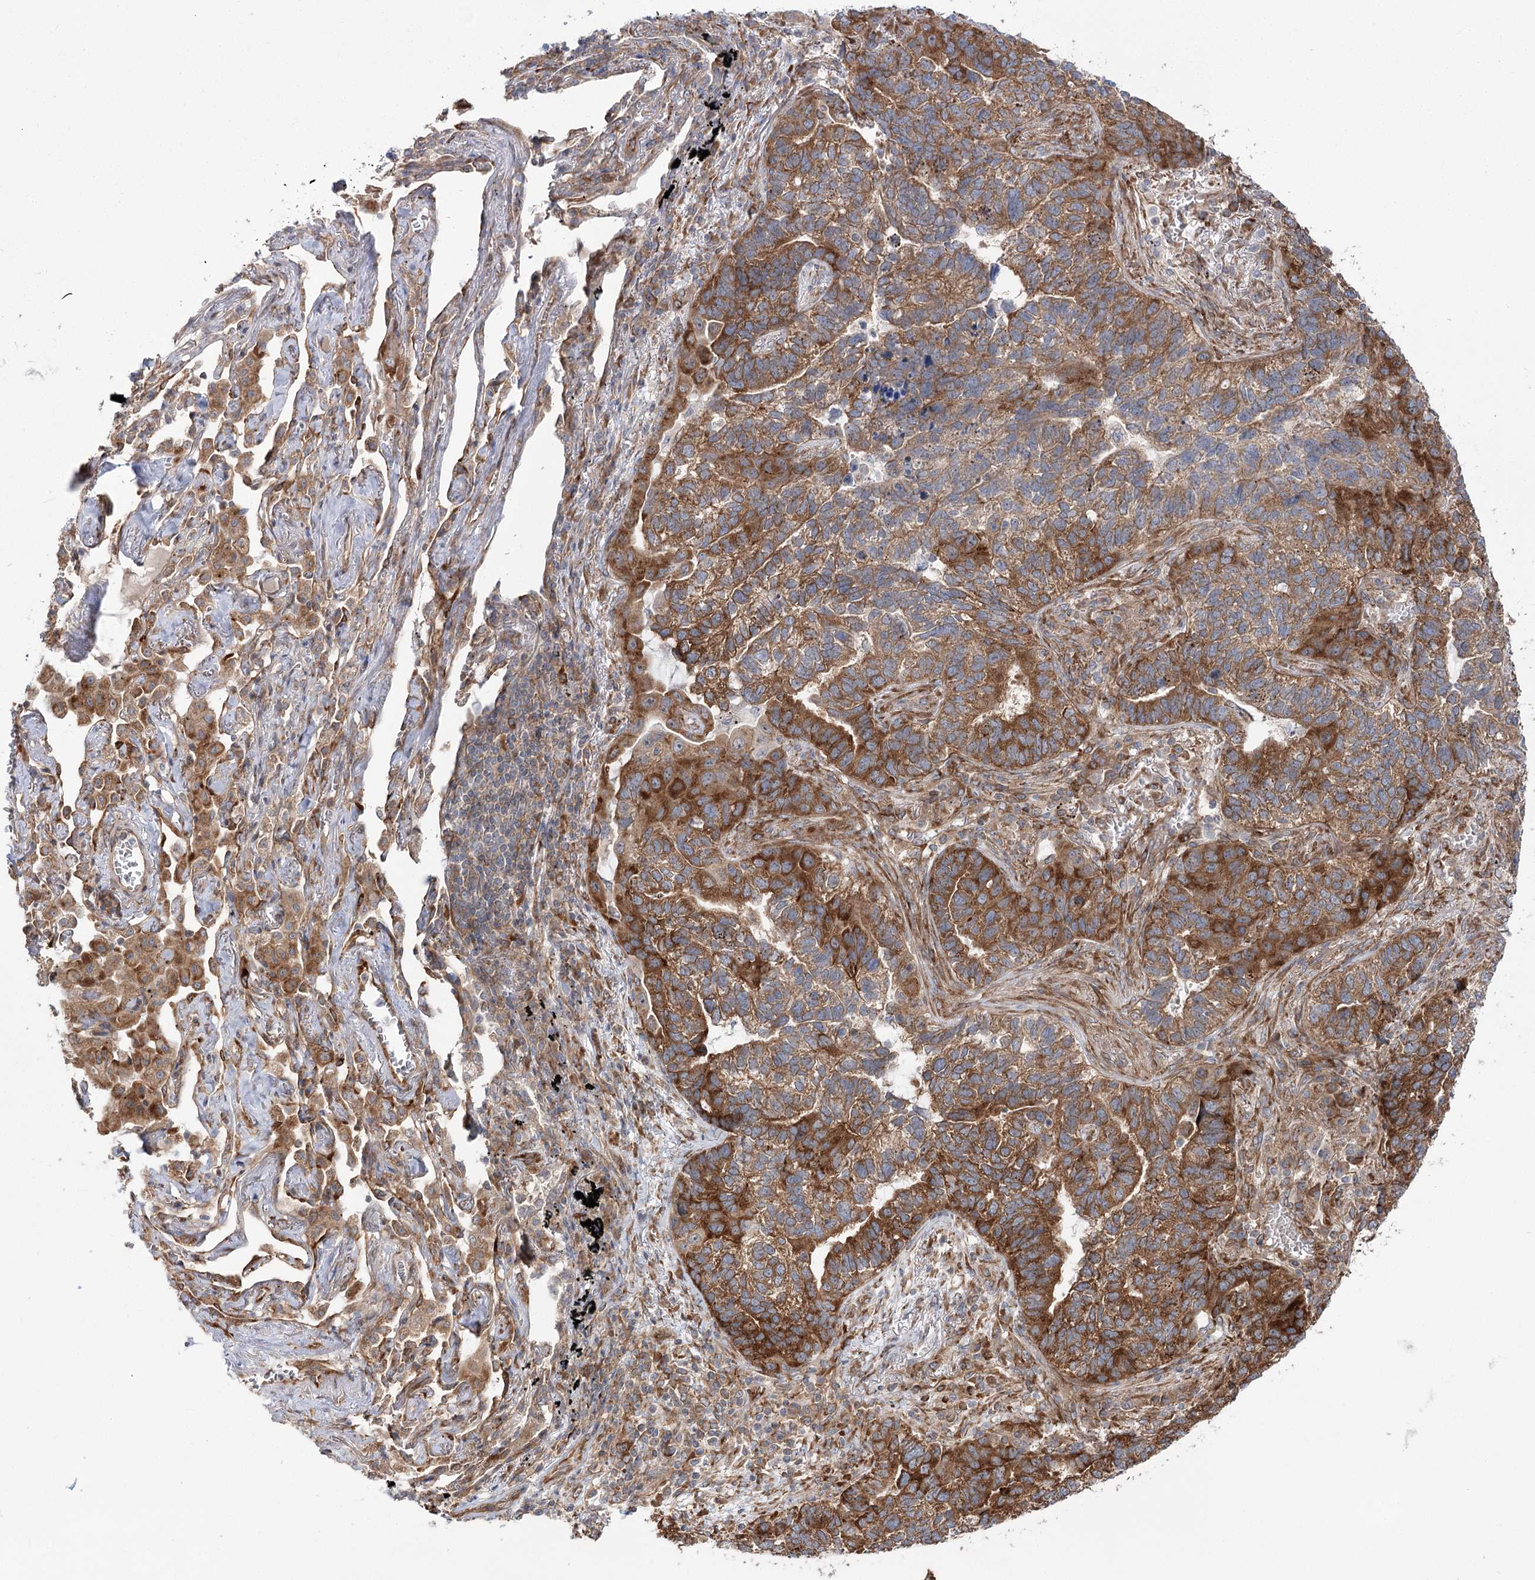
{"staining": {"intensity": "strong", "quantity": "25%-75%", "location": "cytoplasmic/membranous"}, "tissue": "lung cancer", "cell_type": "Tumor cells", "image_type": "cancer", "snomed": [{"axis": "morphology", "description": "Adenocarcinoma, NOS"}, {"axis": "topography", "description": "Lung"}], "caption": "Approximately 25%-75% of tumor cells in adenocarcinoma (lung) exhibit strong cytoplasmic/membranous protein positivity as visualized by brown immunohistochemical staining.", "gene": "VWA2", "patient": {"sex": "male", "age": 67}}